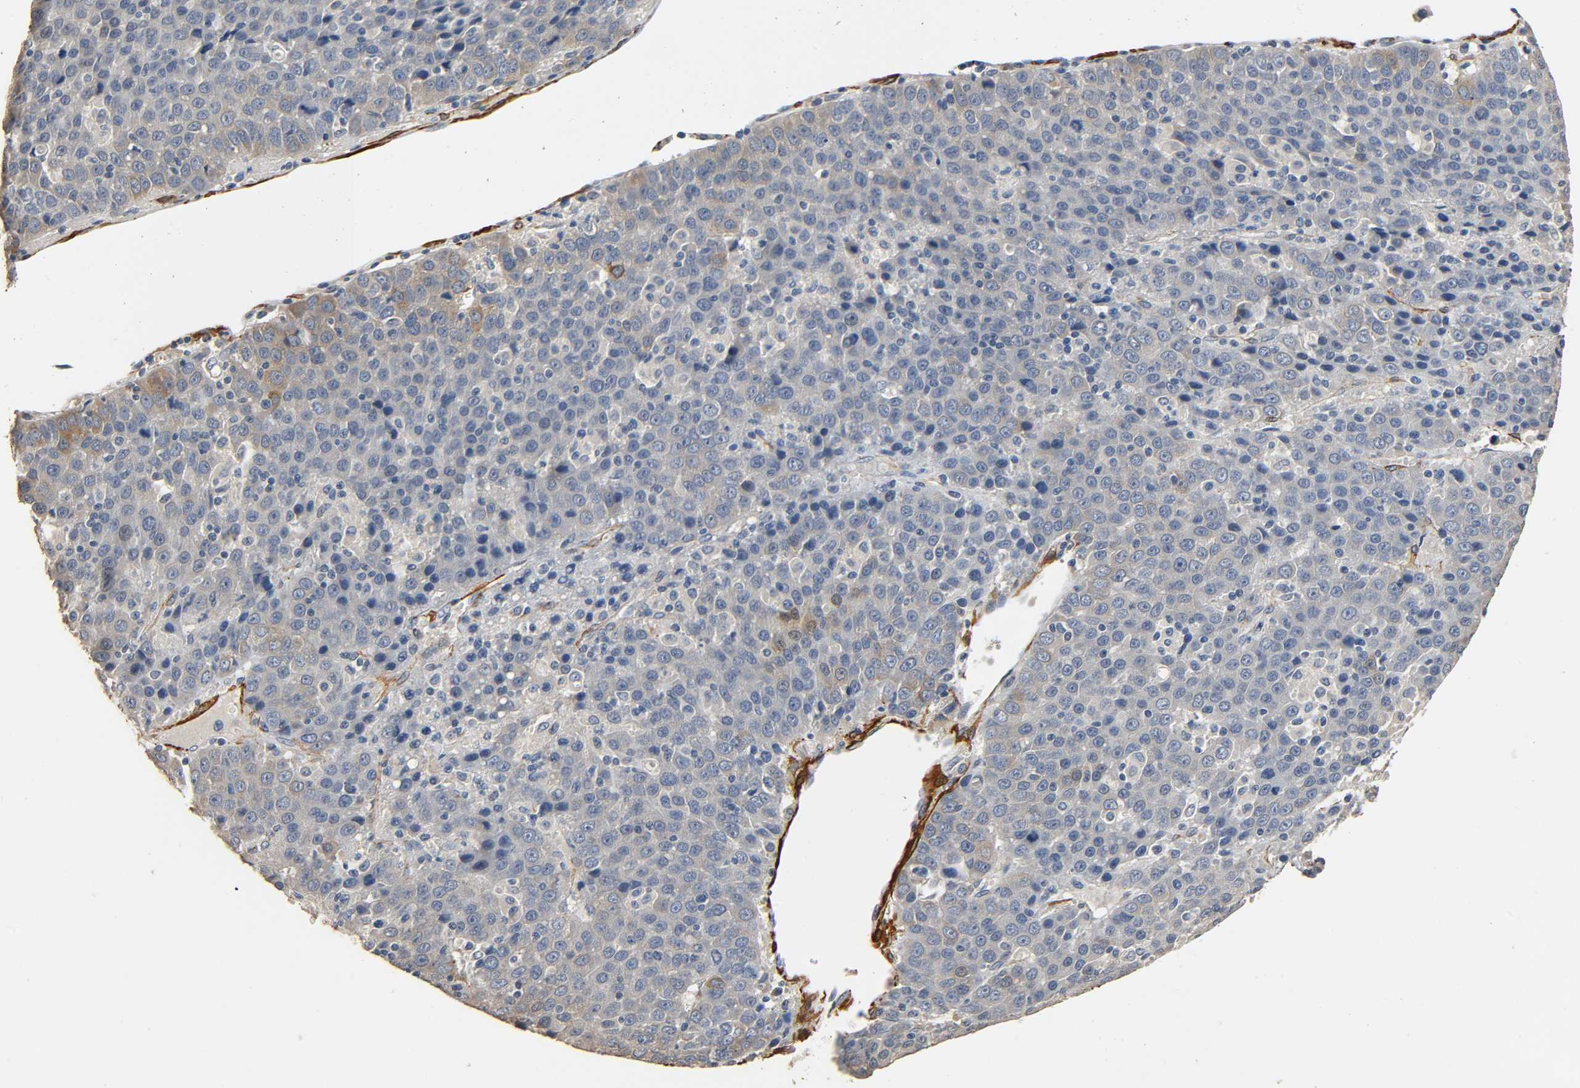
{"staining": {"intensity": "weak", "quantity": ">75%", "location": "cytoplasmic/membranous"}, "tissue": "liver cancer", "cell_type": "Tumor cells", "image_type": "cancer", "snomed": [{"axis": "morphology", "description": "Carcinoma, Hepatocellular, NOS"}, {"axis": "topography", "description": "Liver"}], "caption": "Immunohistochemical staining of human hepatocellular carcinoma (liver) demonstrates low levels of weak cytoplasmic/membranous protein positivity in about >75% of tumor cells.", "gene": "GSTA3", "patient": {"sex": "female", "age": 53}}